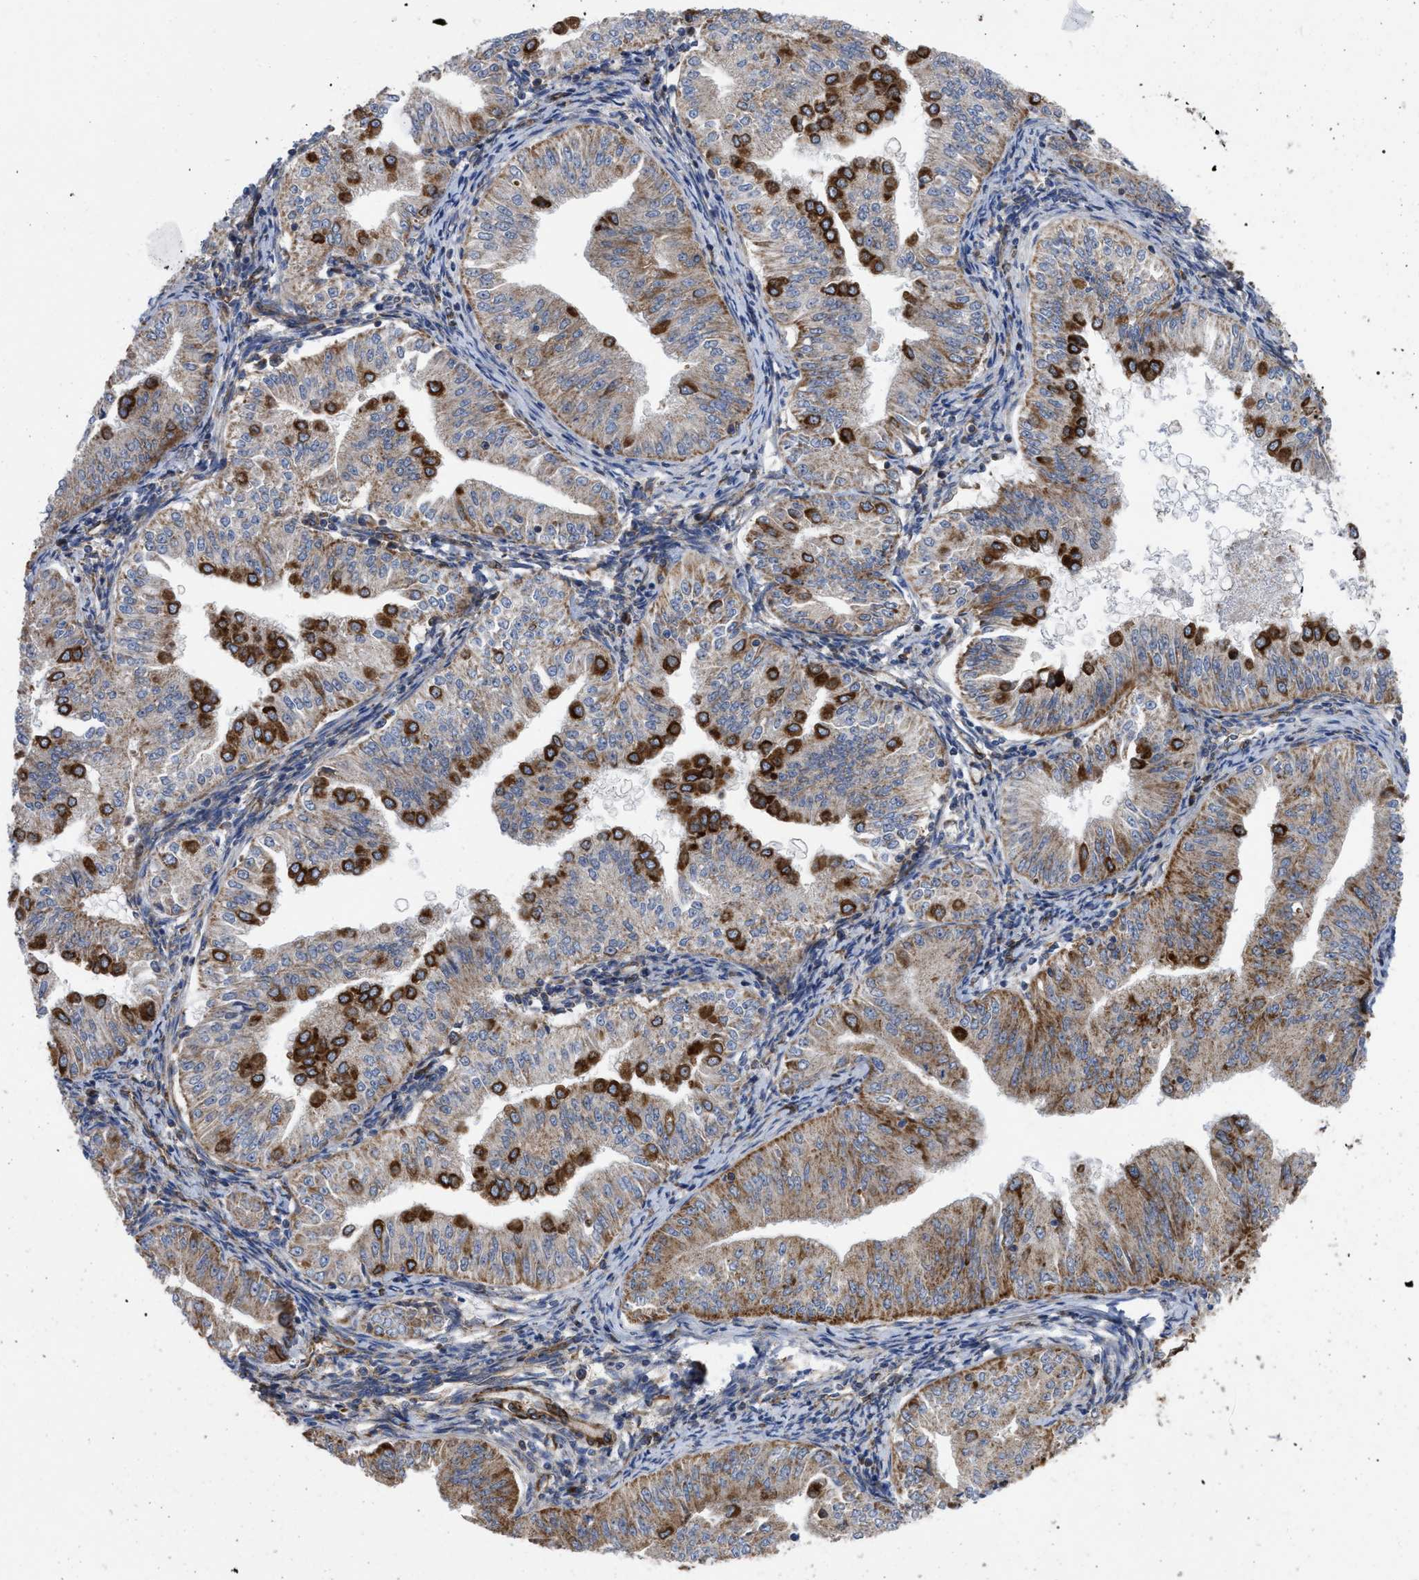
{"staining": {"intensity": "strong", "quantity": "<25%", "location": "cytoplasmic/membranous"}, "tissue": "endometrial cancer", "cell_type": "Tumor cells", "image_type": "cancer", "snomed": [{"axis": "morphology", "description": "Normal tissue, NOS"}, {"axis": "morphology", "description": "Adenocarcinoma, NOS"}, {"axis": "topography", "description": "Endometrium"}], "caption": "Protein staining shows strong cytoplasmic/membranous expression in approximately <25% of tumor cells in endometrial cancer (adenocarcinoma).", "gene": "FAM120A", "patient": {"sex": "female", "age": 53}}